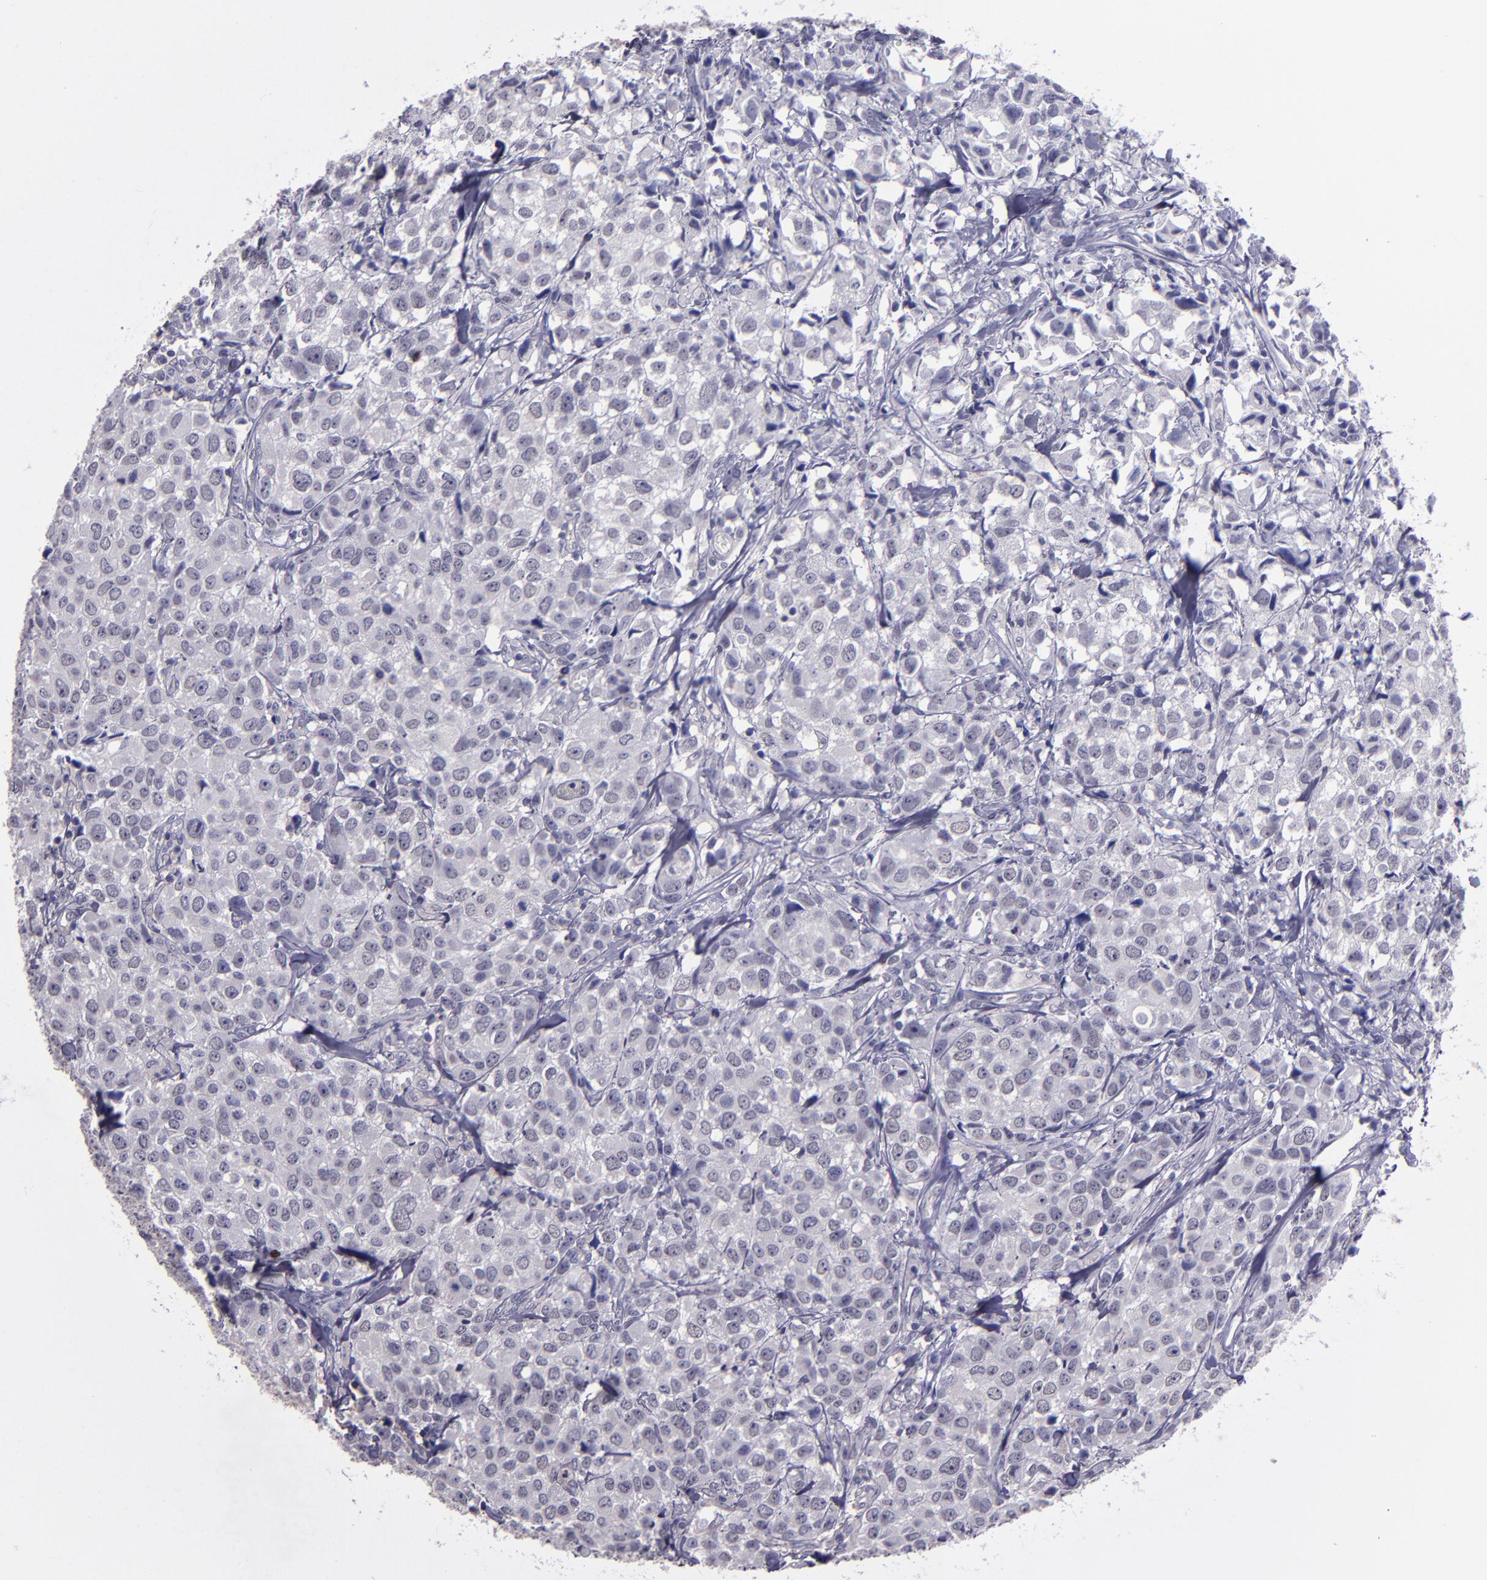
{"staining": {"intensity": "negative", "quantity": "none", "location": "none"}, "tissue": "urothelial cancer", "cell_type": "Tumor cells", "image_type": "cancer", "snomed": [{"axis": "morphology", "description": "Urothelial carcinoma, High grade"}, {"axis": "topography", "description": "Urinary bladder"}], "caption": "This is a image of immunohistochemistry staining of urothelial carcinoma (high-grade), which shows no positivity in tumor cells.", "gene": "CEBPE", "patient": {"sex": "female", "age": 75}}